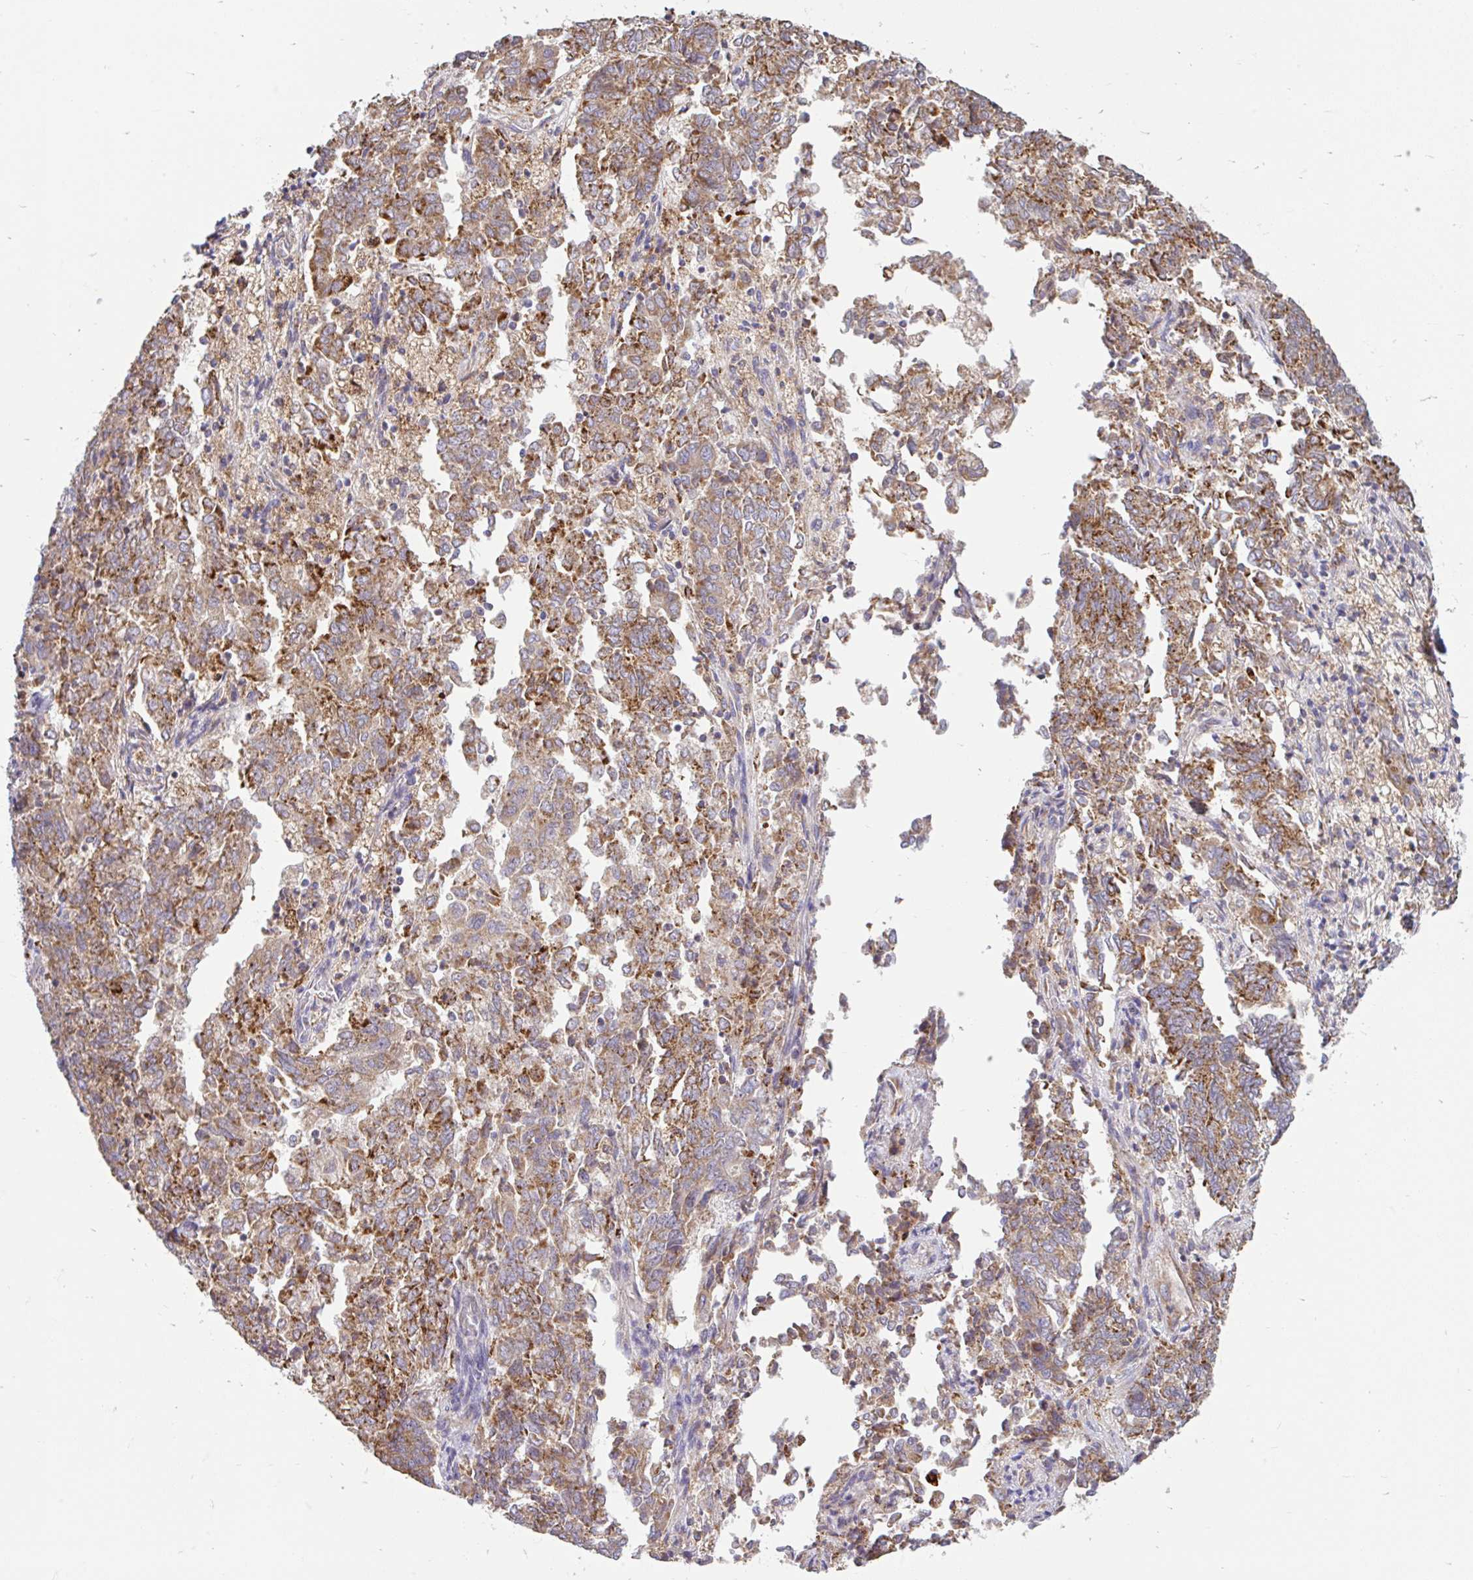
{"staining": {"intensity": "moderate", "quantity": ">75%", "location": "cytoplasmic/membranous"}, "tissue": "endometrial cancer", "cell_type": "Tumor cells", "image_type": "cancer", "snomed": [{"axis": "morphology", "description": "Adenocarcinoma, NOS"}, {"axis": "topography", "description": "Endometrium"}], "caption": "Immunohistochemical staining of human endometrial cancer displays medium levels of moderate cytoplasmic/membranous expression in about >75% of tumor cells.", "gene": "RALBP1", "patient": {"sex": "female", "age": 80}}